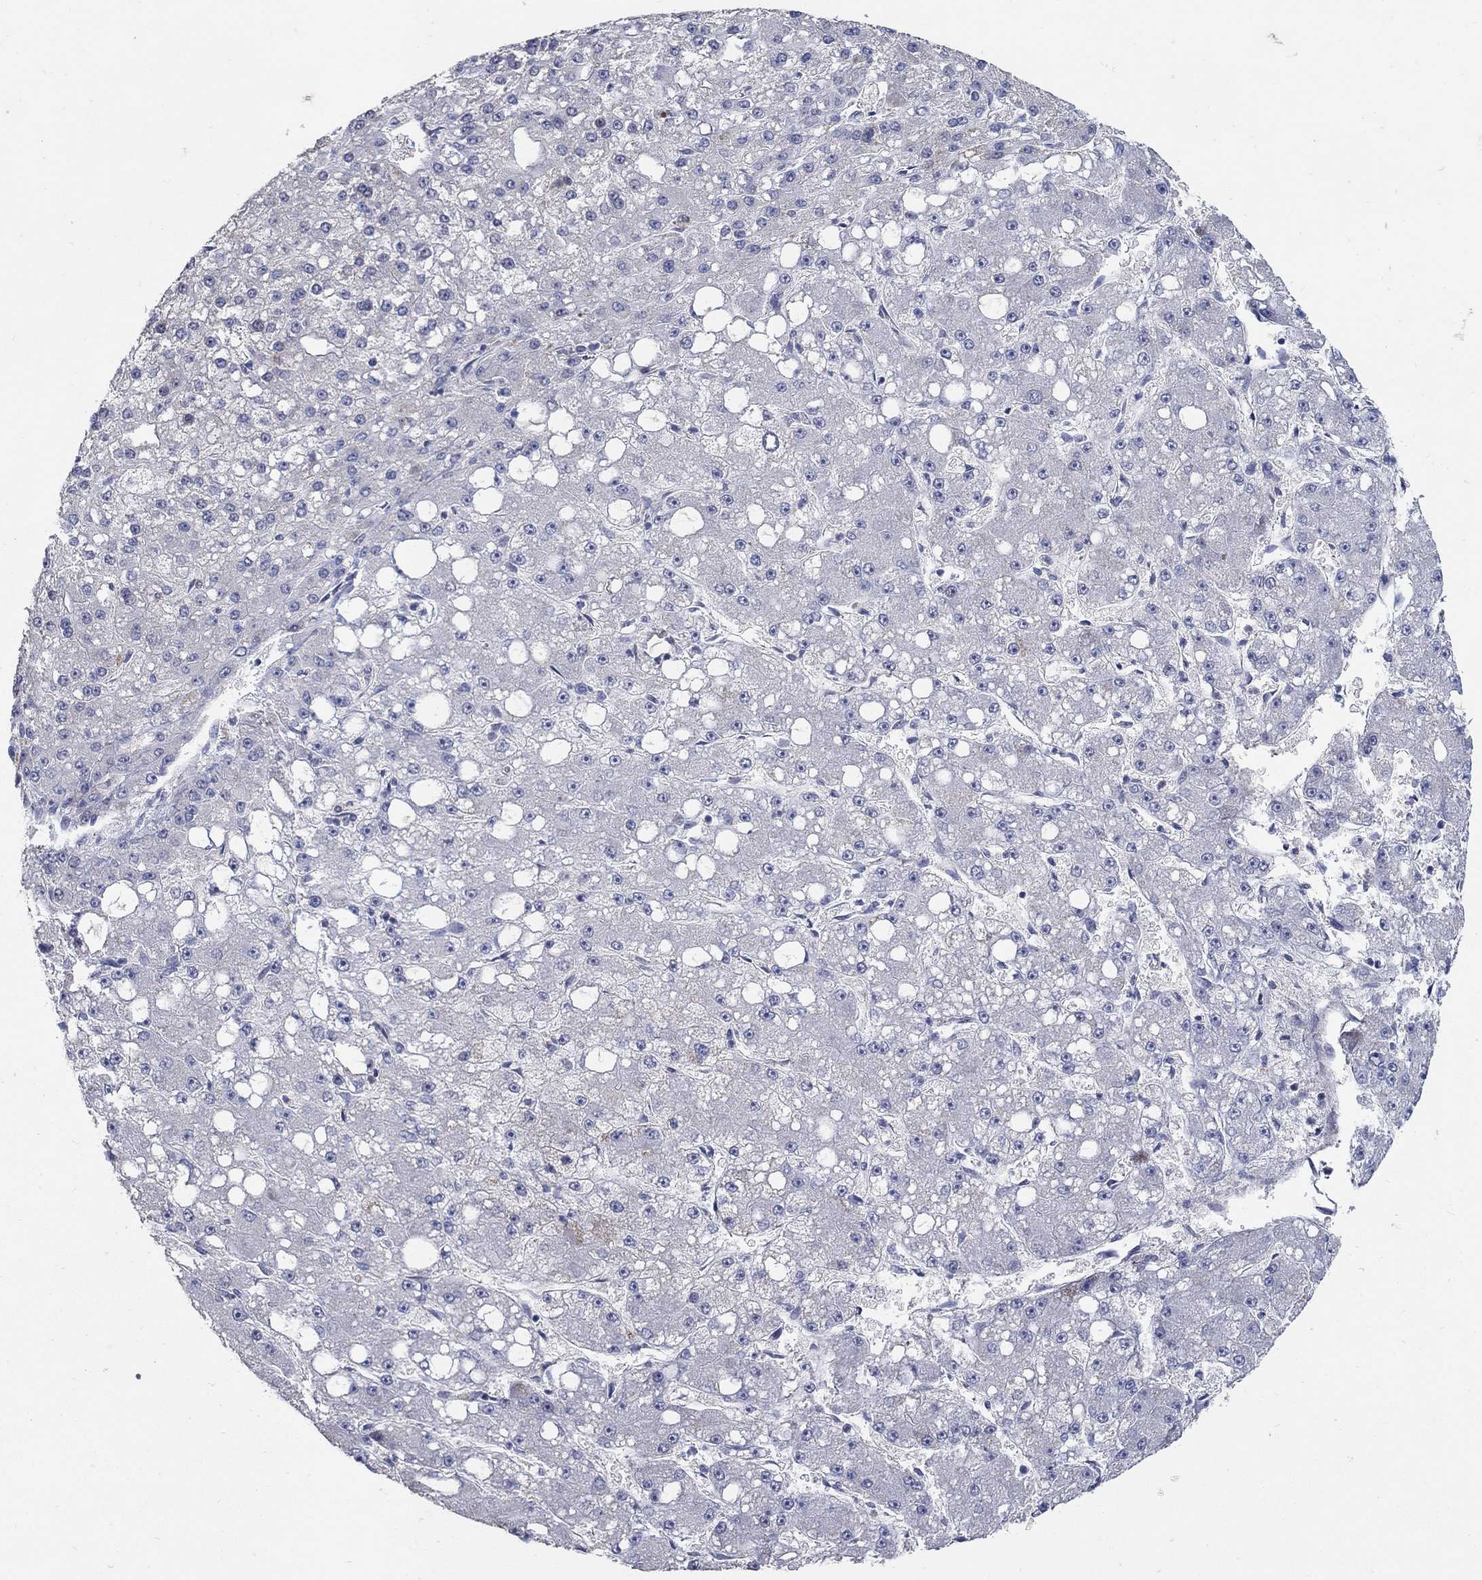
{"staining": {"intensity": "moderate", "quantity": "<25%", "location": "cytoplasmic/membranous"}, "tissue": "liver cancer", "cell_type": "Tumor cells", "image_type": "cancer", "snomed": [{"axis": "morphology", "description": "Carcinoma, Hepatocellular, NOS"}, {"axis": "topography", "description": "Liver"}], "caption": "High-magnification brightfield microscopy of liver hepatocellular carcinoma stained with DAB (3,3'-diaminobenzidine) (brown) and counterstained with hematoxylin (blue). tumor cells exhibit moderate cytoplasmic/membranous expression is present in about<25% of cells.", "gene": "HMX2", "patient": {"sex": "male", "age": 67}}